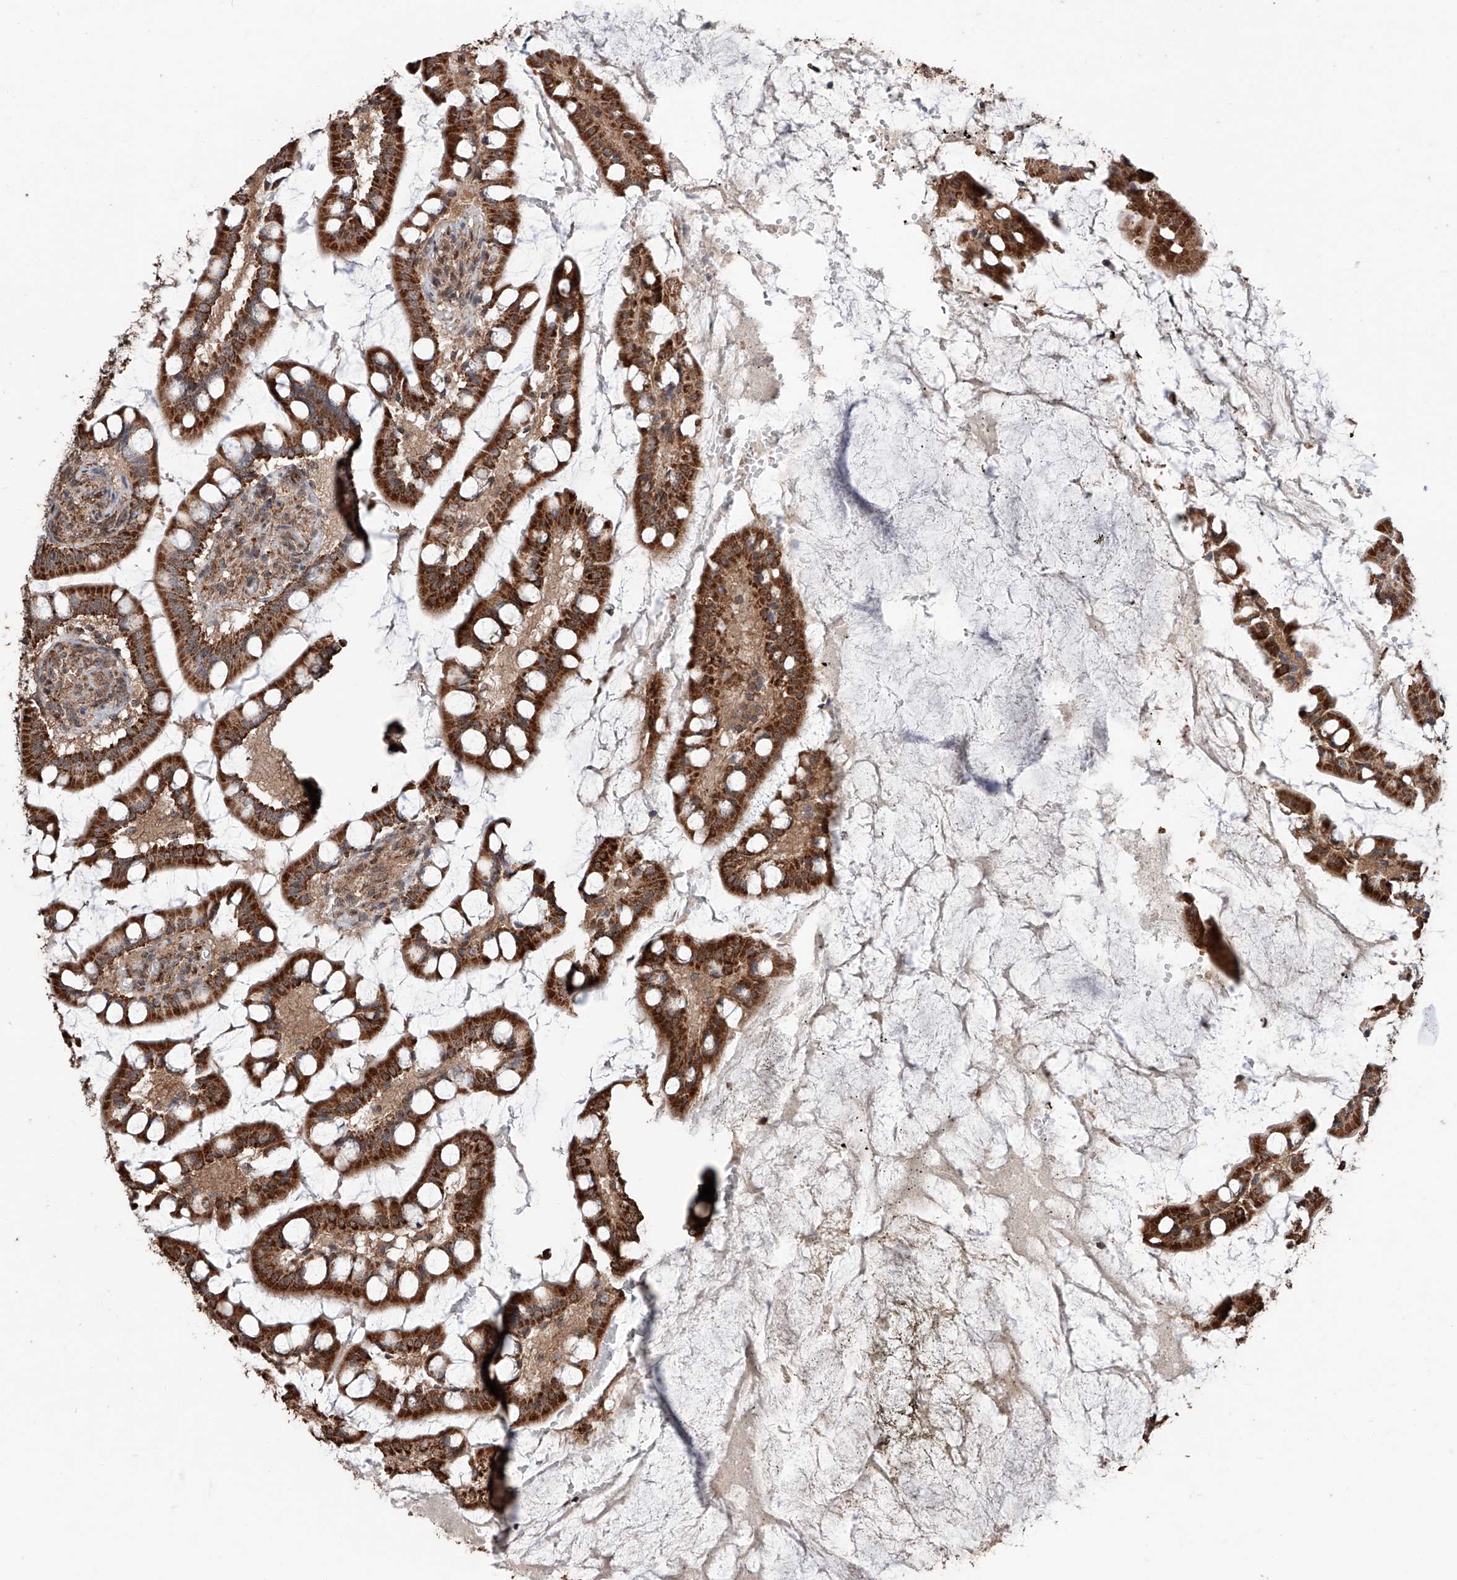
{"staining": {"intensity": "strong", "quantity": ">75%", "location": "cytoplasmic/membranous"}, "tissue": "small intestine", "cell_type": "Glandular cells", "image_type": "normal", "snomed": [{"axis": "morphology", "description": "Normal tissue, NOS"}, {"axis": "topography", "description": "Small intestine"}], "caption": "An immunohistochemistry (IHC) photomicrograph of unremarkable tissue is shown. Protein staining in brown highlights strong cytoplasmic/membranous positivity in small intestine within glandular cells. Using DAB (brown) and hematoxylin (blue) stains, captured at high magnification using brightfield microscopy.", "gene": "ZNF445", "patient": {"sex": "male", "age": 52}}